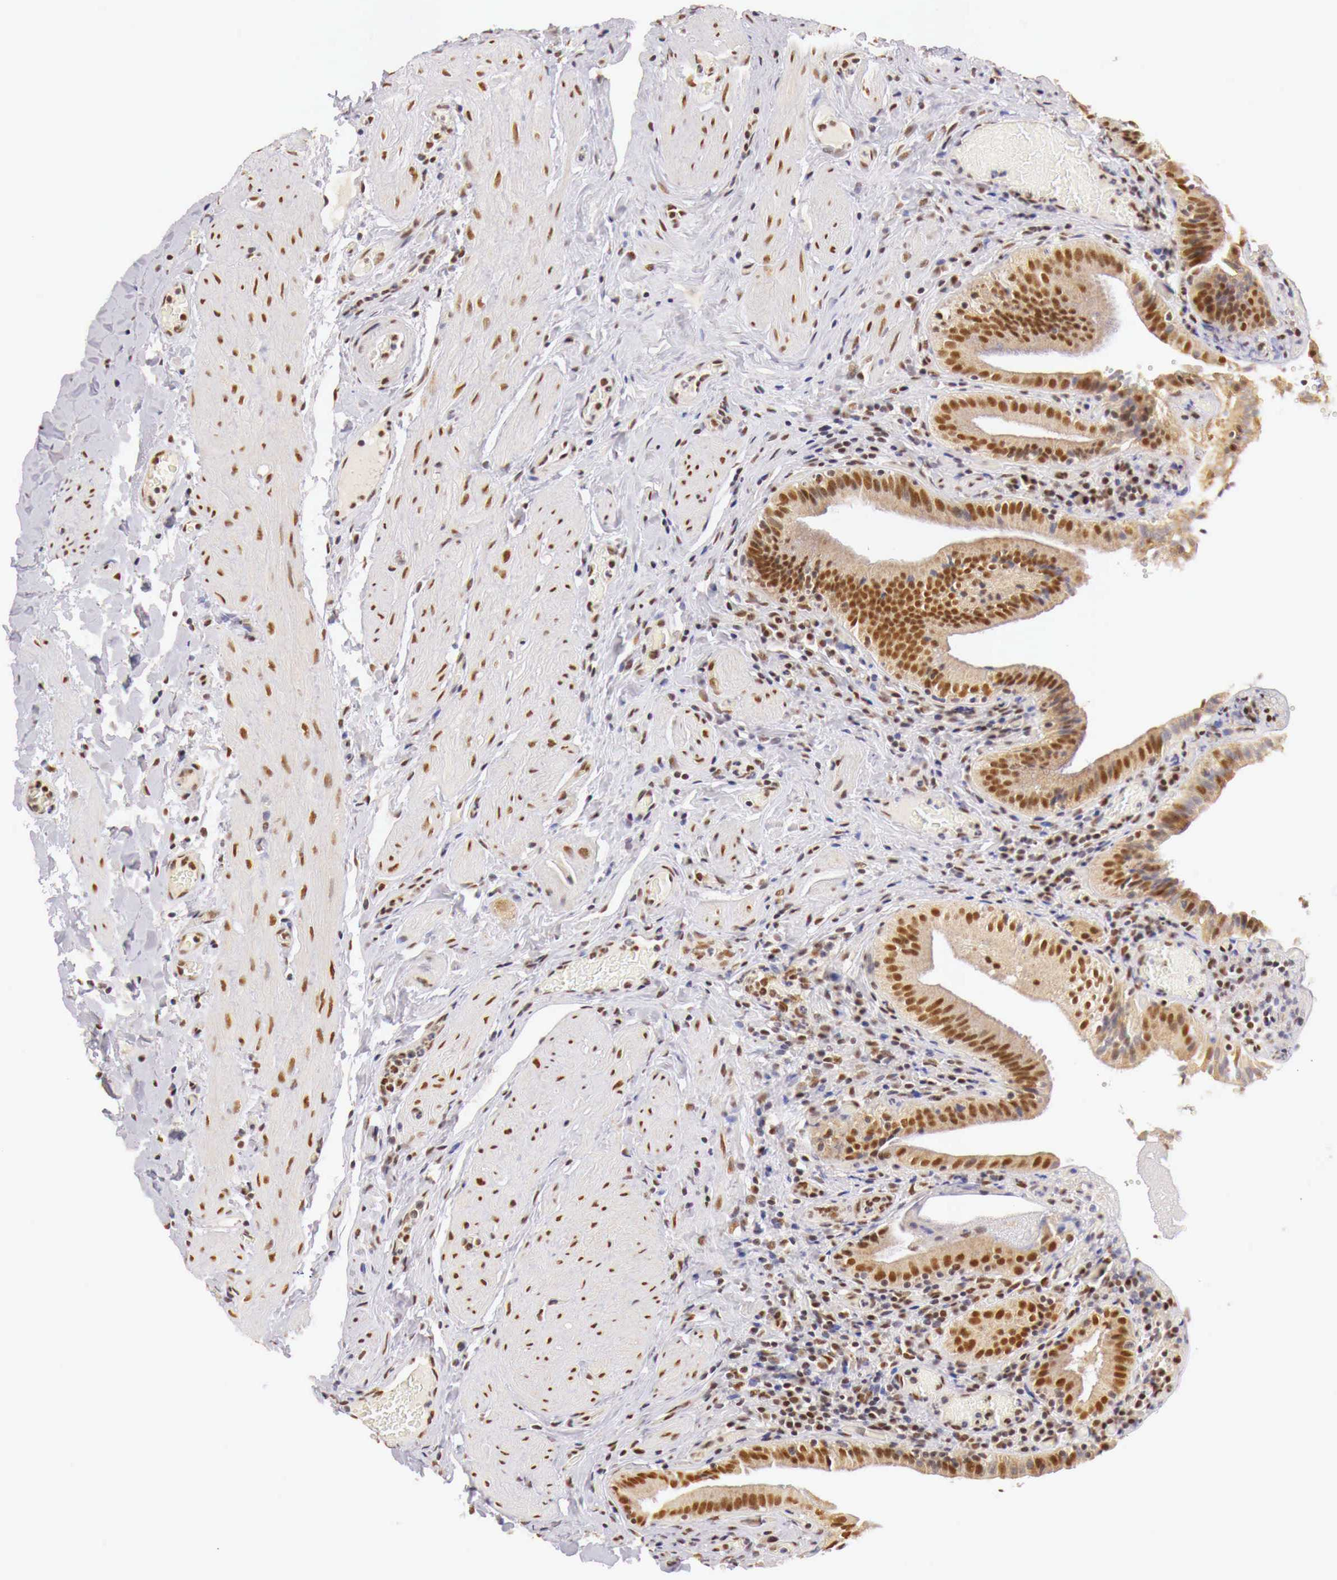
{"staining": {"intensity": "moderate", "quantity": ">75%", "location": "cytoplasmic/membranous,nuclear"}, "tissue": "gallbladder", "cell_type": "Glandular cells", "image_type": "normal", "snomed": [{"axis": "morphology", "description": "Normal tissue, NOS"}, {"axis": "topography", "description": "Gallbladder"}], "caption": "The histopathology image exhibits immunohistochemical staining of unremarkable gallbladder. There is moderate cytoplasmic/membranous,nuclear expression is seen in approximately >75% of glandular cells. Immunohistochemistry (ihc) stains the protein of interest in brown and the nuclei are stained blue.", "gene": "GPKOW", "patient": {"sex": "female", "age": 76}}